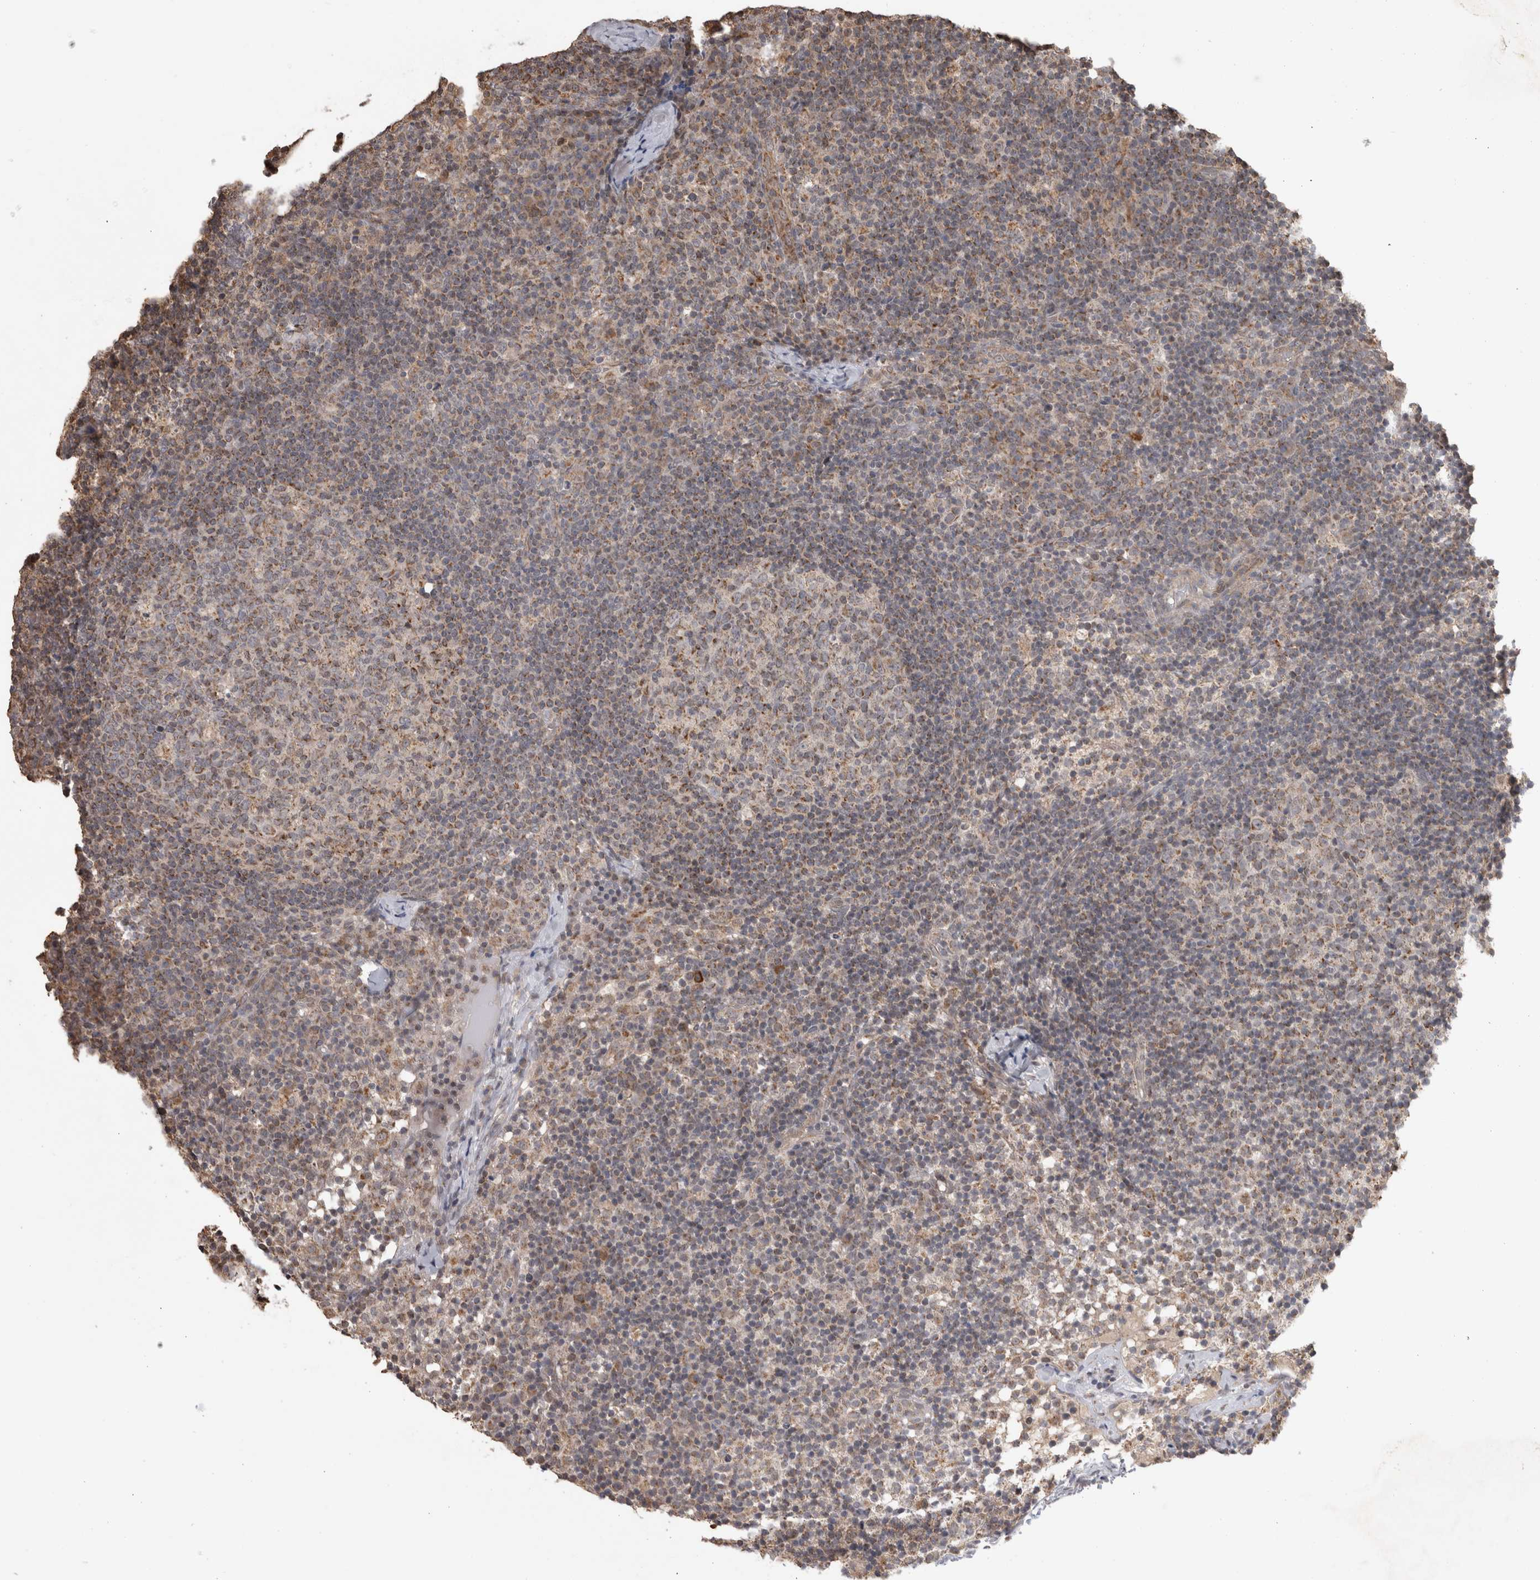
{"staining": {"intensity": "moderate", "quantity": "<25%", "location": "cytoplasmic/membranous"}, "tissue": "lymph node", "cell_type": "Germinal center cells", "image_type": "normal", "snomed": [{"axis": "morphology", "description": "Normal tissue, NOS"}, {"axis": "morphology", "description": "Inflammation, NOS"}, {"axis": "topography", "description": "Lymph node"}], "caption": "Lymph node stained for a protein (brown) shows moderate cytoplasmic/membranous positive positivity in about <25% of germinal center cells.", "gene": "KCNIP1", "patient": {"sex": "male", "age": 55}}